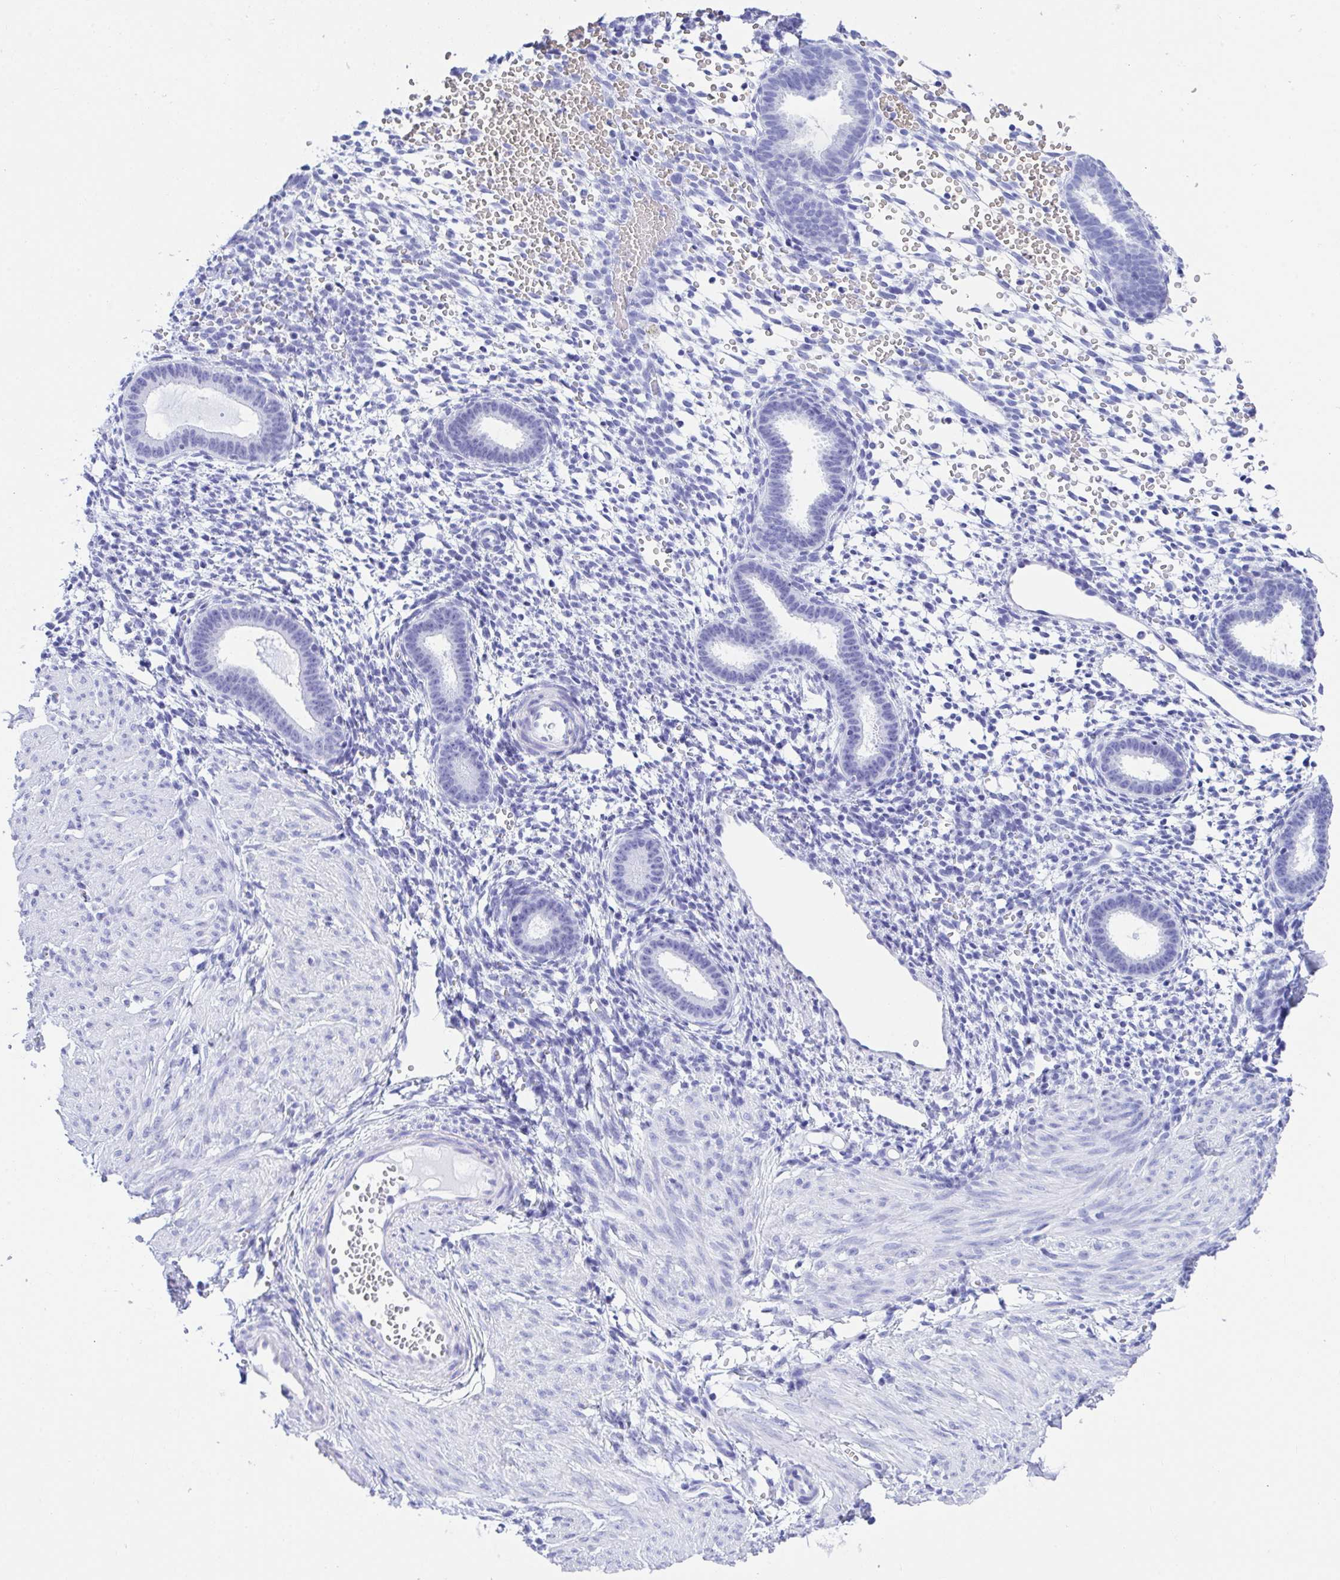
{"staining": {"intensity": "negative", "quantity": "none", "location": "none"}, "tissue": "endometrium", "cell_type": "Cells in endometrial stroma", "image_type": "normal", "snomed": [{"axis": "morphology", "description": "Normal tissue, NOS"}, {"axis": "topography", "description": "Endometrium"}], "caption": "Cells in endometrial stroma show no significant protein positivity in unremarkable endometrium.", "gene": "ANK1", "patient": {"sex": "female", "age": 36}}